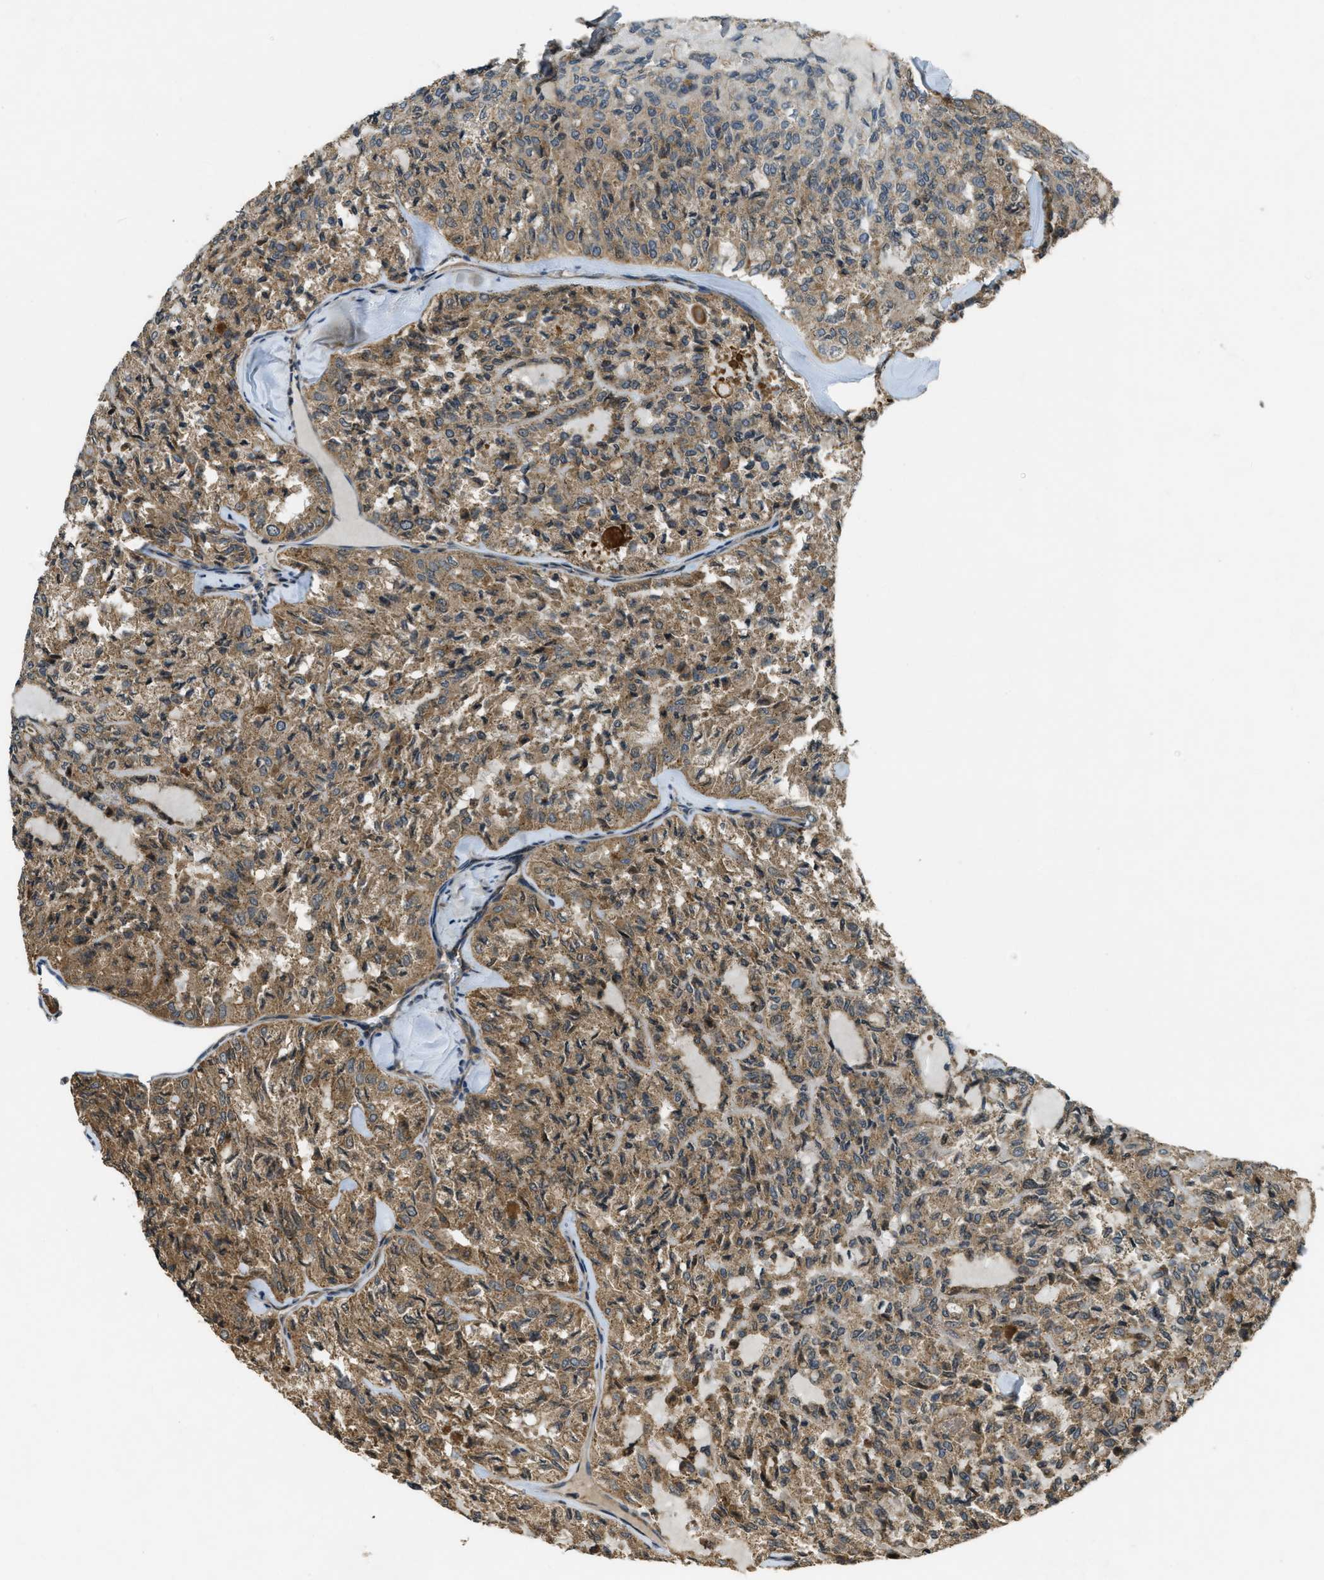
{"staining": {"intensity": "moderate", "quantity": ">75%", "location": "cytoplasmic/membranous"}, "tissue": "thyroid cancer", "cell_type": "Tumor cells", "image_type": "cancer", "snomed": [{"axis": "morphology", "description": "Follicular adenoma carcinoma, NOS"}, {"axis": "topography", "description": "Thyroid gland"}], "caption": "Brown immunohistochemical staining in follicular adenoma carcinoma (thyroid) displays moderate cytoplasmic/membranous positivity in approximately >75% of tumor cells.", "gene": "CDKN2C", "patient": {"sex": "male", "age": 75}}